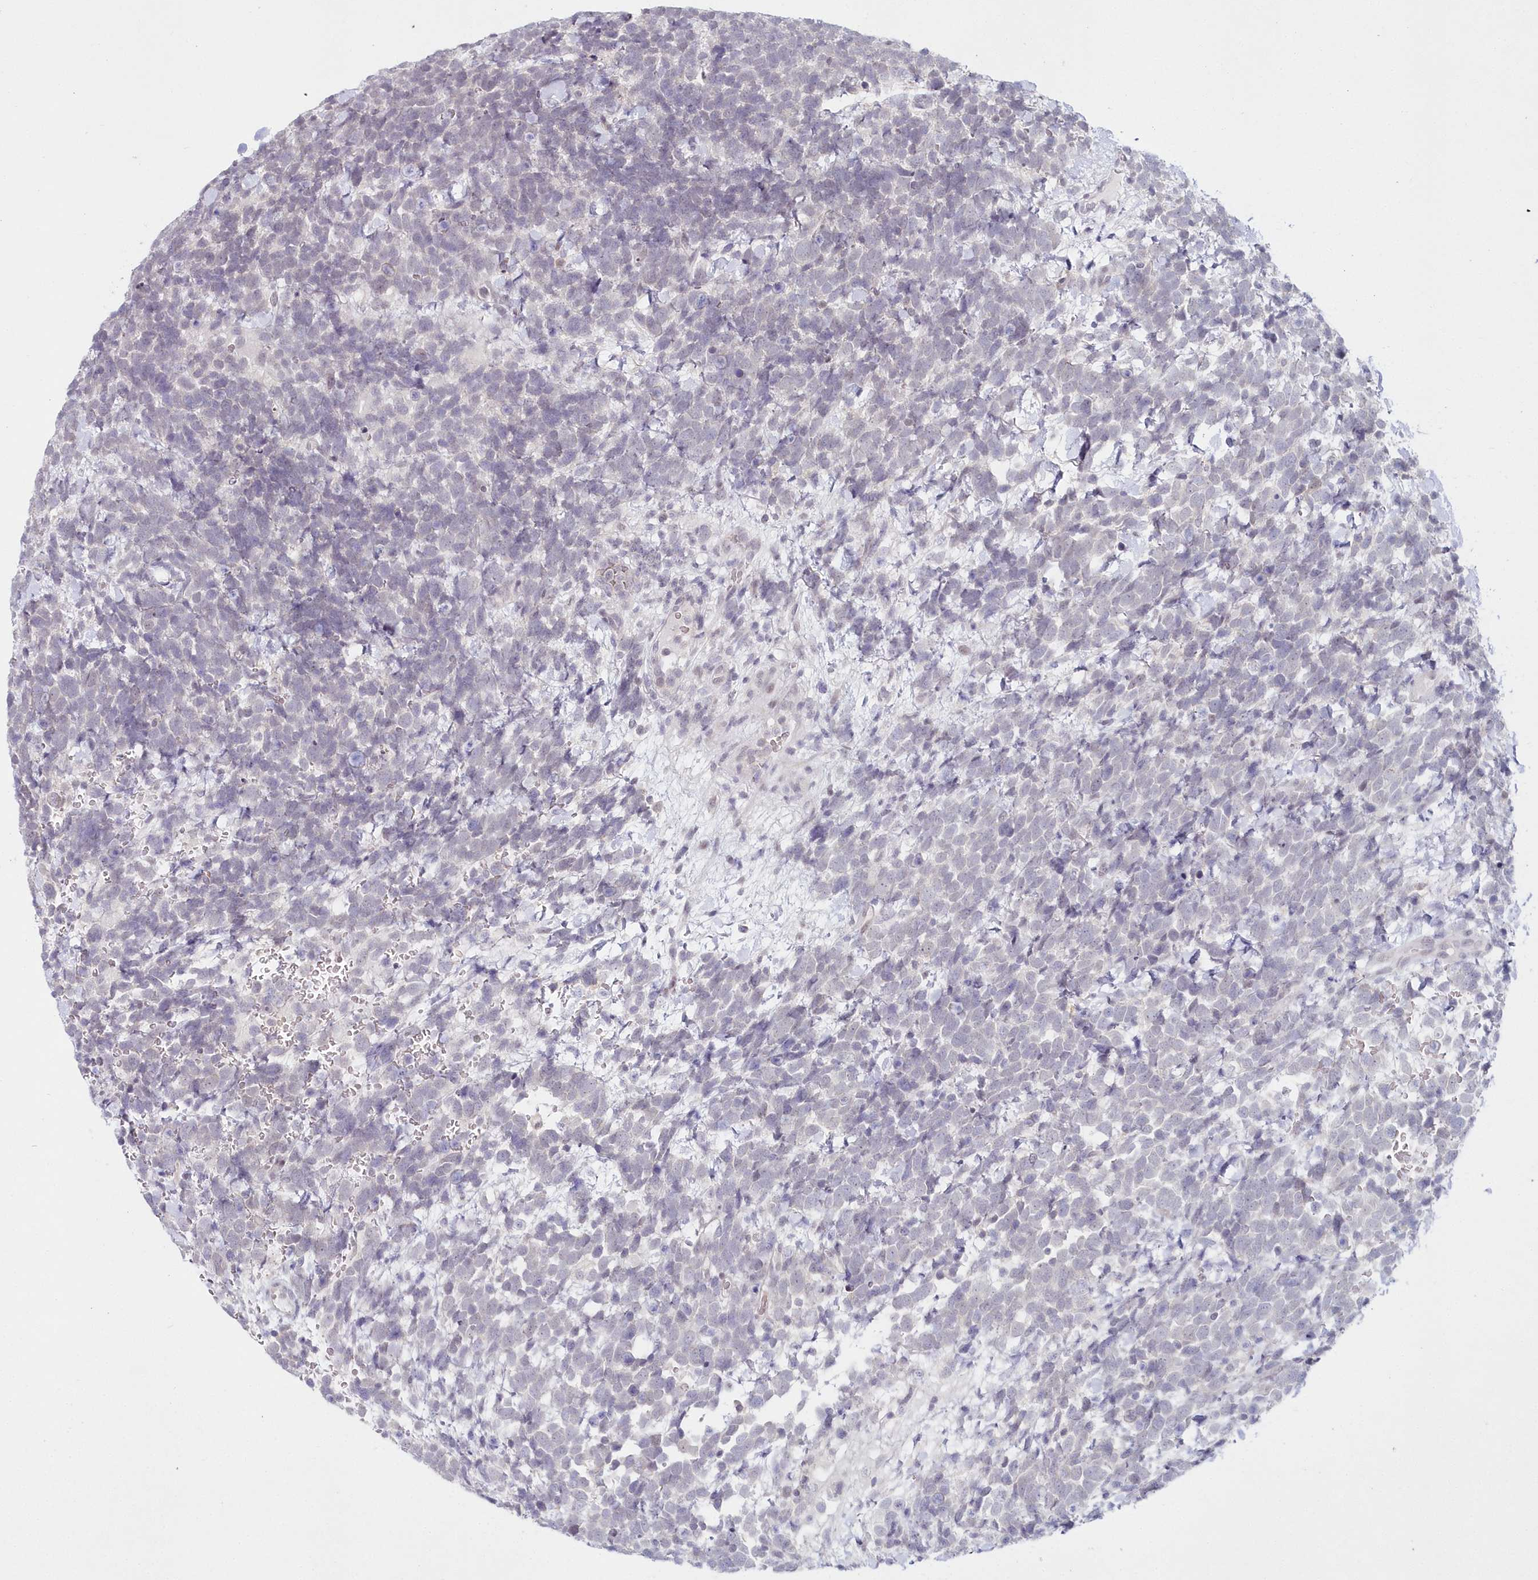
{"staining": {"intensity": "negative", "quantity": "none", "location": "none"}, "tissue": "urothelial cancer", "cell_type": "Tumor cells", "image_type": "cancer", "snomed": [{"axis": "morphology", "description": "Urothelial carcinoma, High grade"}, {"axis": "topography", "description": "Urinary bladder"}], "caption": "Immunohistochemistry (IHC) image of urothelial cancer stained for a protein (brown), which exhibits no staining in tumor cells.", "gene": "HYCC2", "patient": {"sex": "female", "age": 82}}